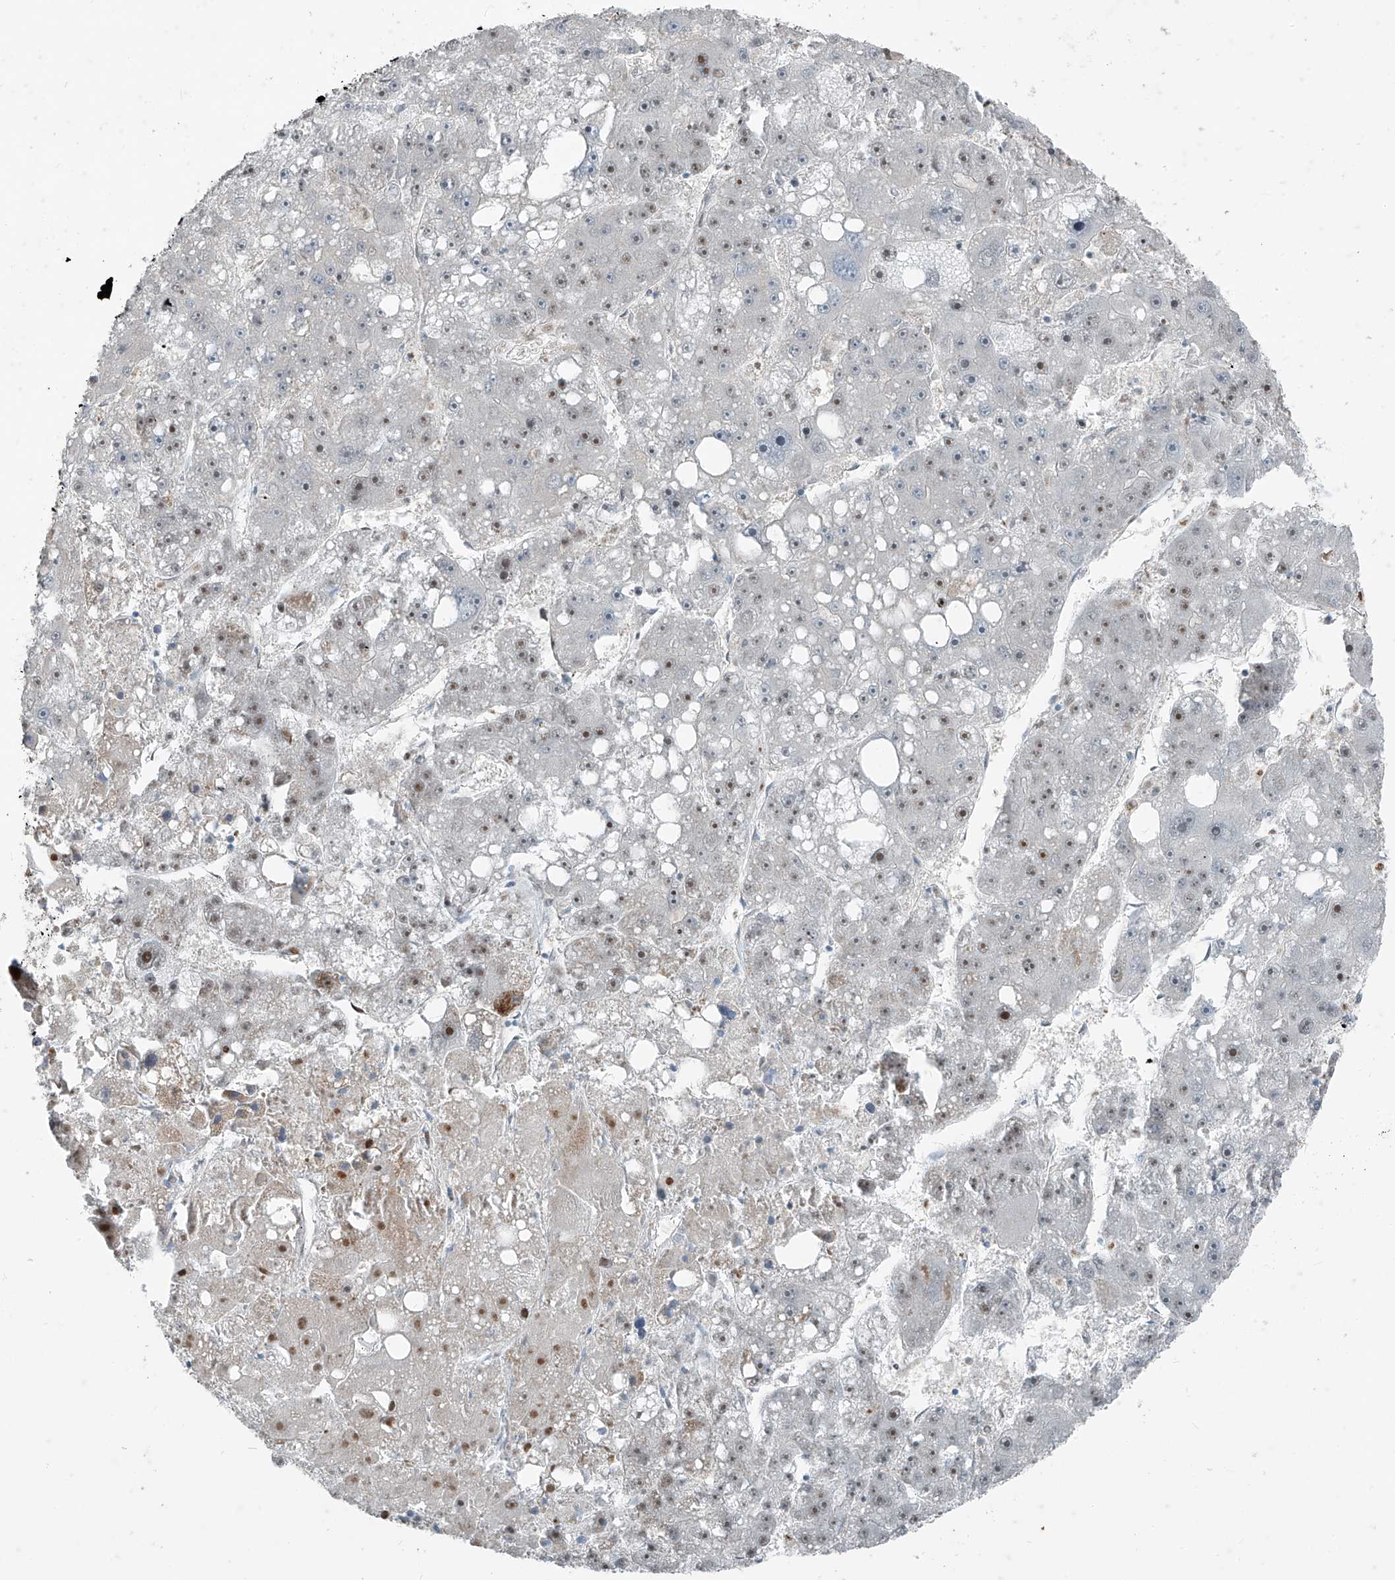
{"staining": {"intensity": "moderate", "quantity": "<25%", "location": "nuclear"}, "tissue": "liver cancer", "cell_type": "Tumor cells", "image_type": "cancer", "snomed": [{"axis": "morphology", "description": "Carcinoma, Hepatocellular, NOS"}, {"axis": "topography", "description": "Liver"}], "caption": "Protein staining shows moderate nuclear positivity in about <25% of tumor cells in liver cancer (hepatocellular carcinoma). (DAB (3,3'-diaminobenzidine) IHC, brown staining for protein, blue staining for nuclei).", "gene": "PPCS", "patient": {"sex": "female", "age": 61}}